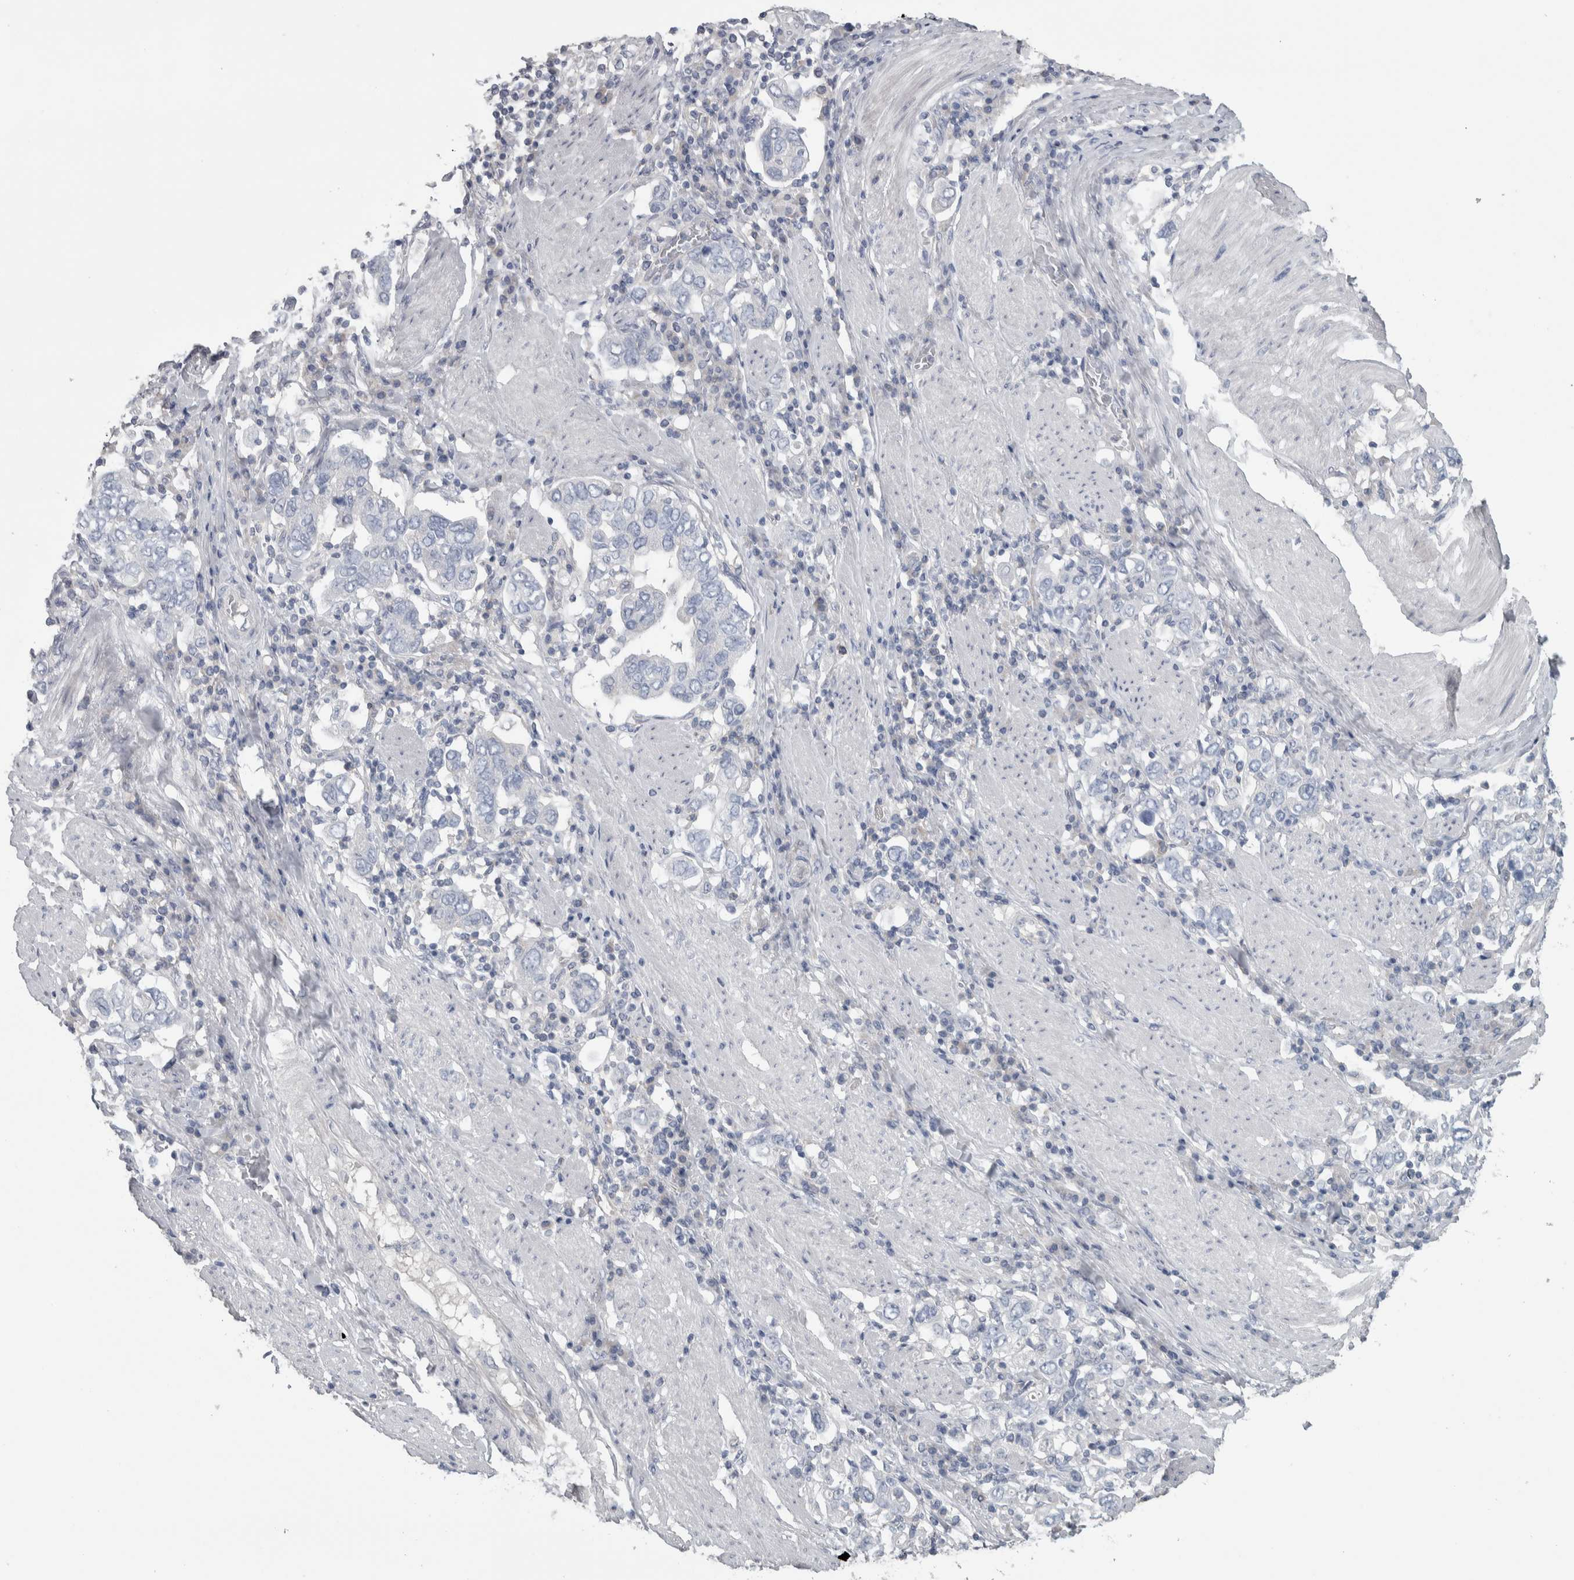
{"staining": {"intensity": "negative", "quantity": "none", "location": "none"}, "tissue": "stomach cancer", "cell_type": "Tumor cells", "image_type": "cancer", "snomed": [{"axis": "morphology", "description": "Adenocarcinoma, NOS"}, {"axis": "topography", "description": "Stomach, upper"}], "caption": "There is no significant expression in tumor cells of stomach adenocarcinoma.", "gene": "GPHN", "patient": {"sex": "male", "age": 62}}